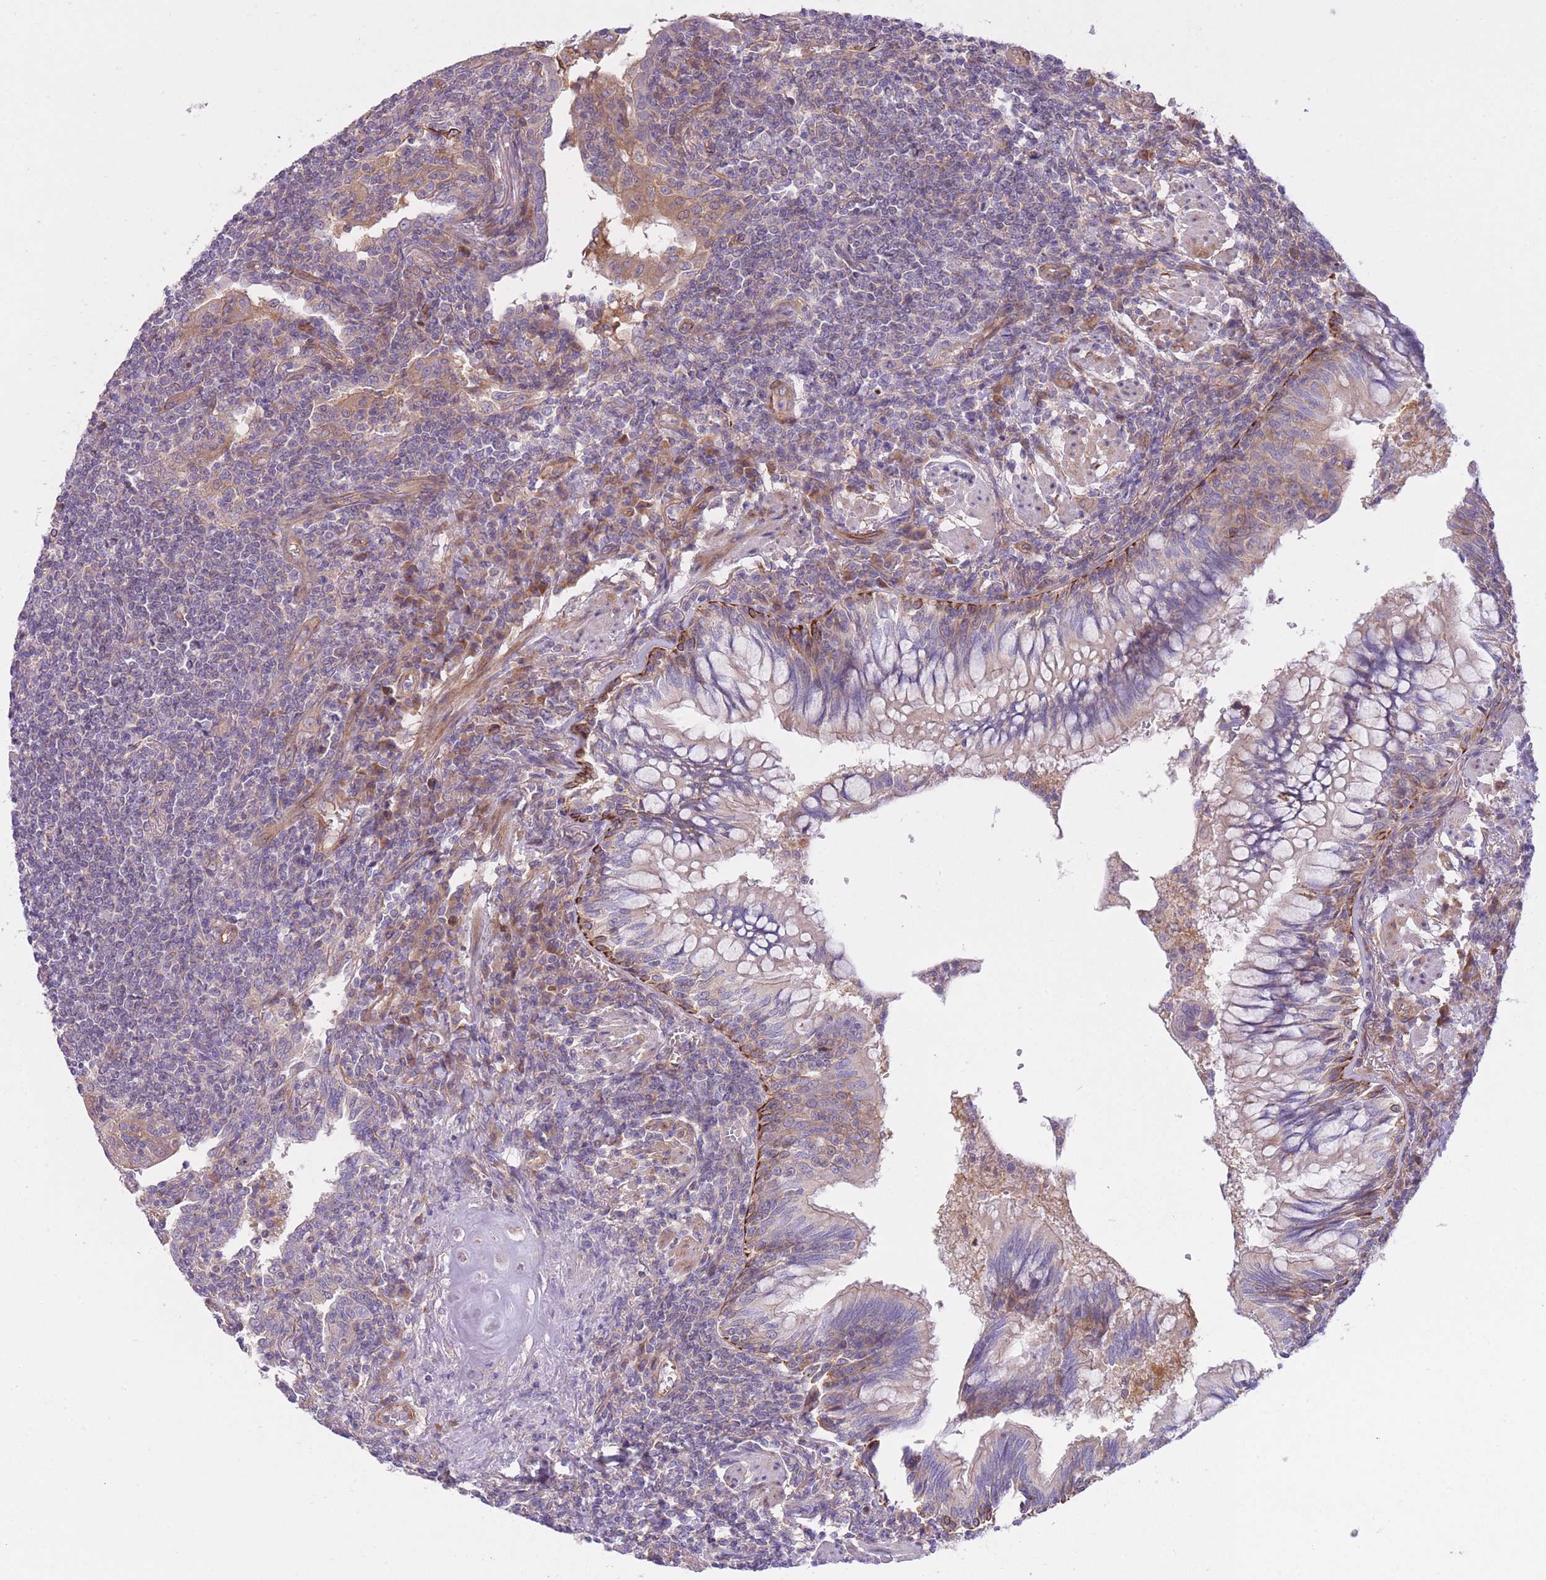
{"staining": {"intensity": "negative", "quantity": "none", "location": "none"}, "tissue": "lymphoma", "cell_type": "Tumor cells", "image_type": "cancer", "snomed": [{"axis": "morphology", "description": "Malignant lymphoma, non-Hodgkin's type, Low grade"}, {"axis": "topography", "description": "Lung"}], "caption": "A photomicrograph of lymphoma stained for a protein displays no brown staining in tumor cells.", "gene": "CHAC1", "patient": {"sex": "female", "age": 71}}